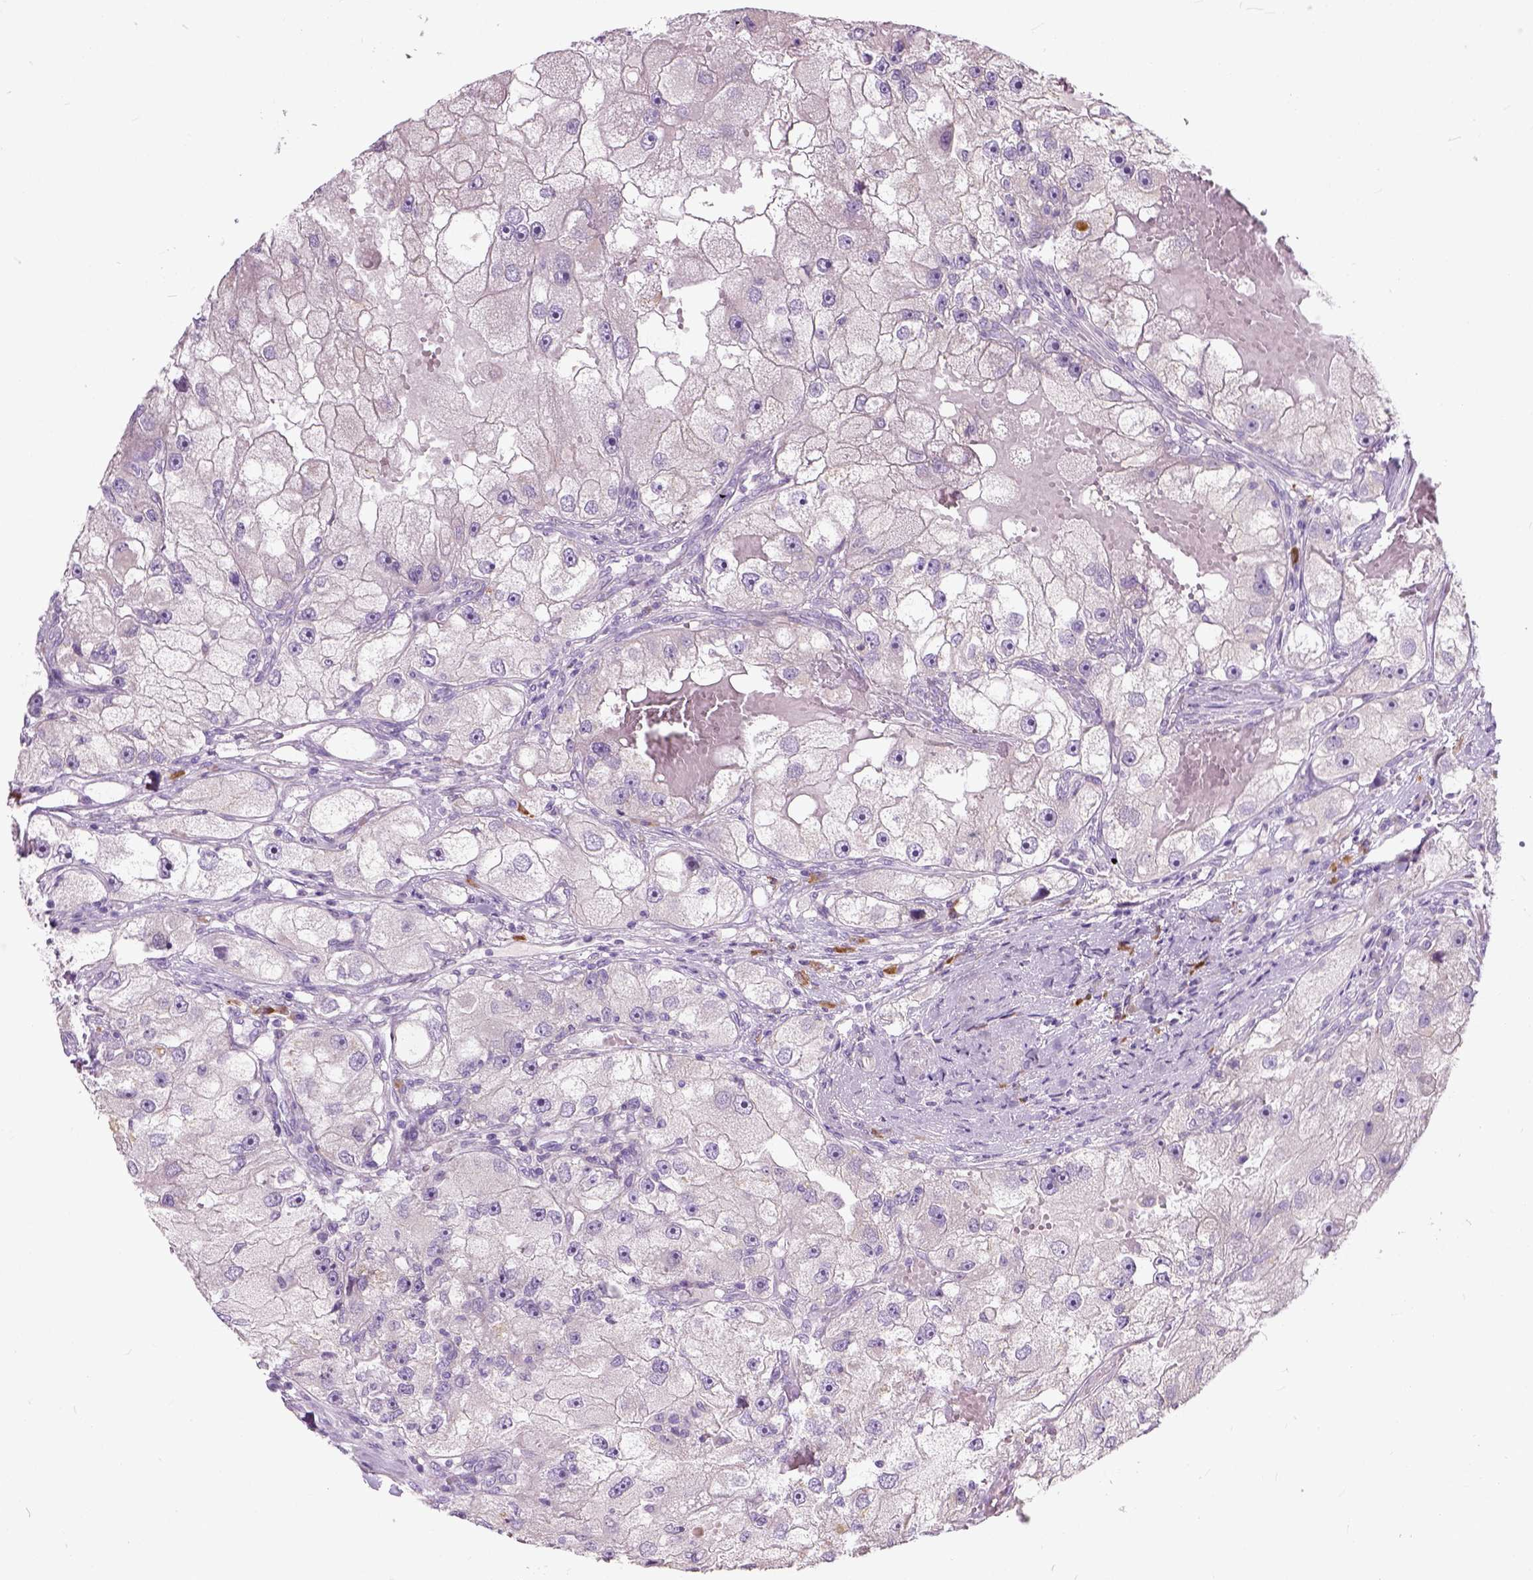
{"staining": {"intensity": "negative", "quantity": "none", "location": "none"}, "tissue": "renal cancer", "cell_type": "Tumor cells", "image_type": "cancer", "snomed": [{"axis": "morphology", "description": "Adenocarcinoma, NOS"}, {"axis": "topography", "description": "Kidney"}], "caption": "IHC image of adenocarcinoma (renal) stained for a protein (brown), which demonstrates no staining in tumor cells. (DAB (3,3'-diaminobenzidine) IHC visualized using brightfield microscopy, high magnification).", "gene": "TRIM72", "patient": {"sex": "male", "age": 63}}